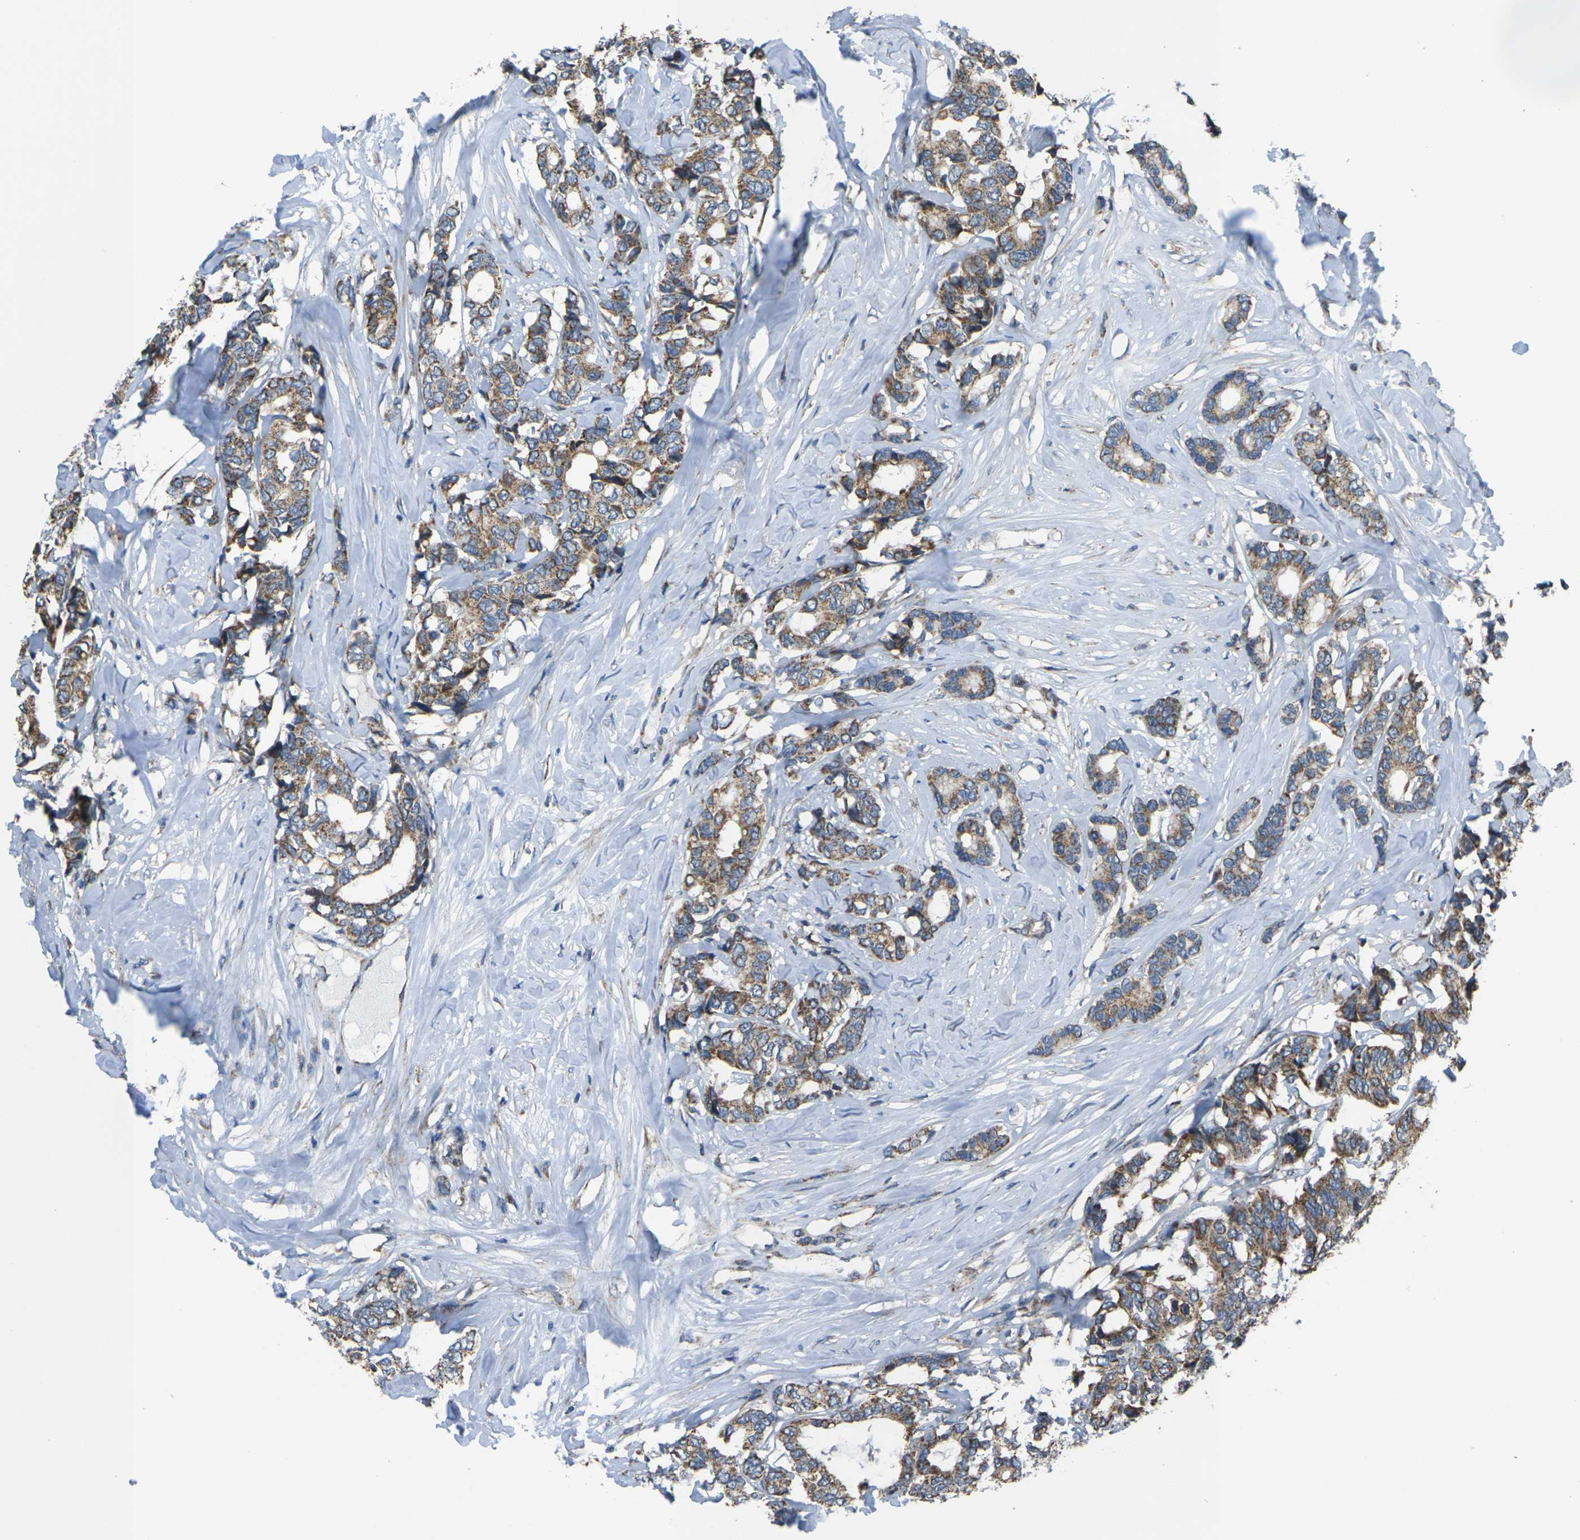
{"staining": {"intensity": "weak", "quantity": ">75%", "location": "cytoplasmic/membranous"}, "tissue": "breast cancer", "cell_type": "Tumor cells", "image_type": "cancer", "snomed": [{"axis": "morphology", "description": "Duct carcinoma"}, {"axis": "topography", "description": "Breast"}], "caption": "Immunohistochemical staining of human infiltrating ductal carcinoma (breast) shows low levels of weak cytoplasmic/membranous positivity in about >75% of tumor cells.", "gene": "TMEM120B", "patient": {"sex": "female", "age": 87}}